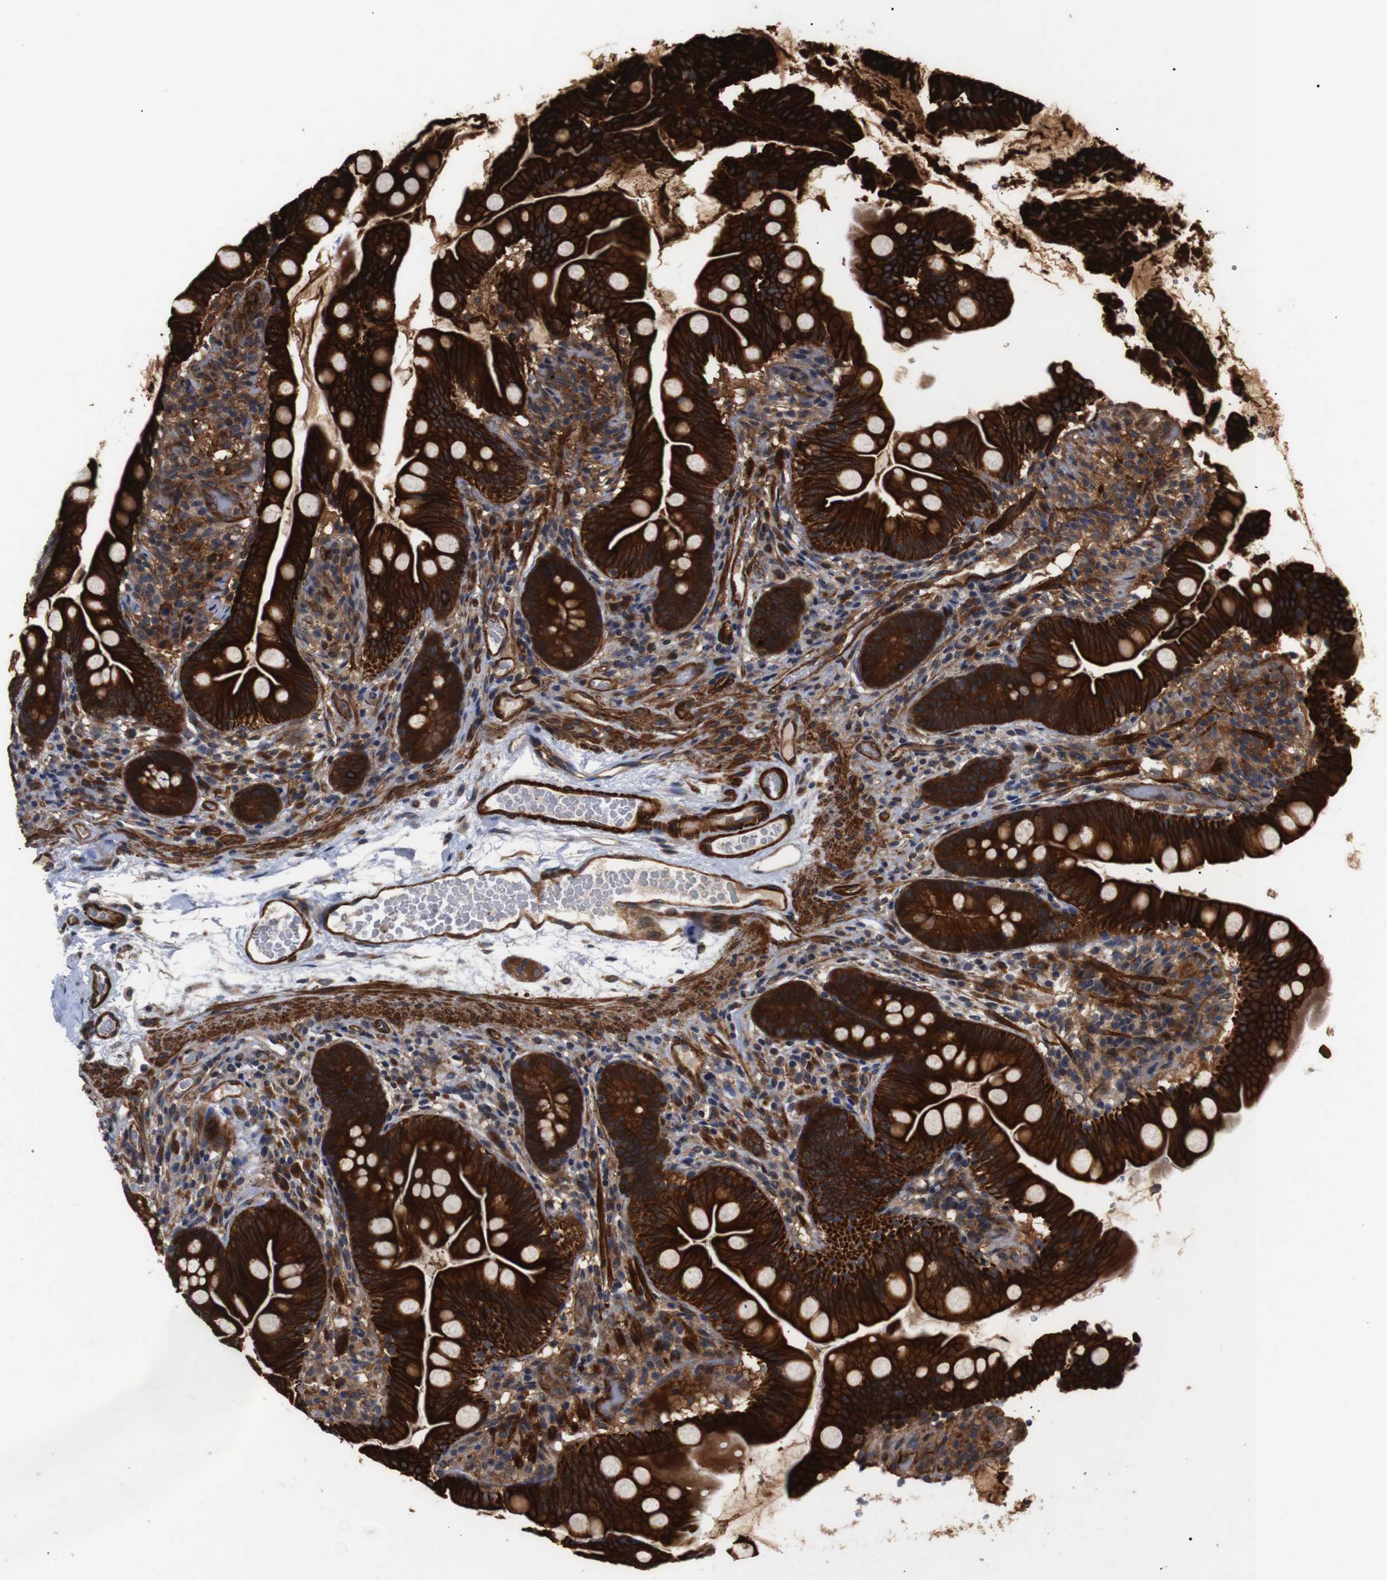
{"staining": {"intensity": "strong", "quantity": ">75%", "location": "cytoplasmic/membranous"}, "tissue": "small intestine", "cell_type": "Glandular cells", "image_type": "normal", "snomed": [{"axis": "morphology", "description": "Normal tissue, NOS"}, {"axis": "topography", "description": "Small intestine"}], "caption": "The image demonstrates immunohistochemical staining of benign small intestine. There is strong cytoplasmic/membranous expression is present in about >75% of glandular cells.", "gene": "PAWR", "patient": {"sex": "female", "age": 56}}